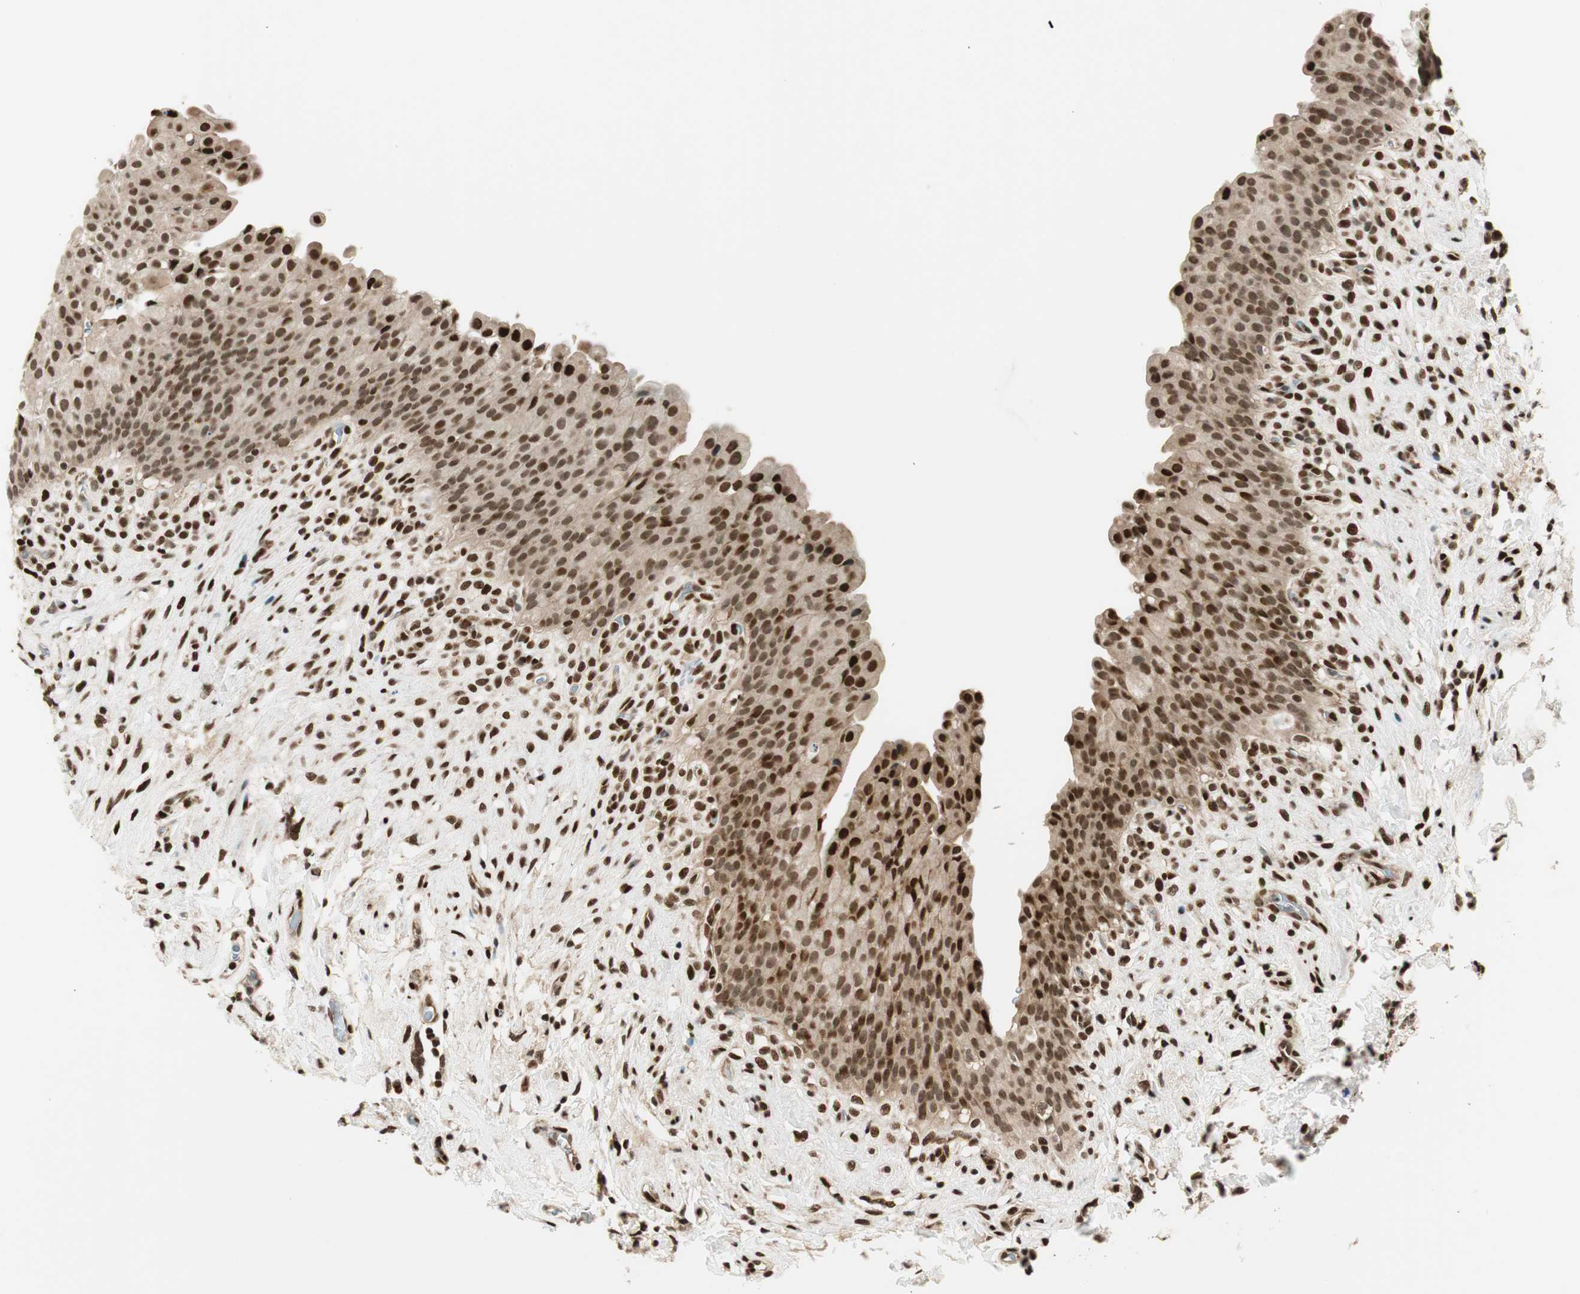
{"staining": {"intensity": "moderate", "quantity": ">75%", "location": "nuclear"}, "tissue": "urinary bladder", "cell_type": "Urothelial cells", "image_type": "normal", "snomed": [{"axis": "morphology", "description": "Normal tissue, NOS"}, {"axis": "topography", "description": "Urinary bladder"}], "caption": "A brown stain shows moderate nuclear expression of a protein in urothelial cells of benign human urinary bladder. The staining was performed using DAB (3,3'-diaminobenzidine), with brown indicating positive protein expression. Nuclei are stained blue with hematoxylin.", "gene": "RING1", "patient": {"sex": "female", "age": 79}}